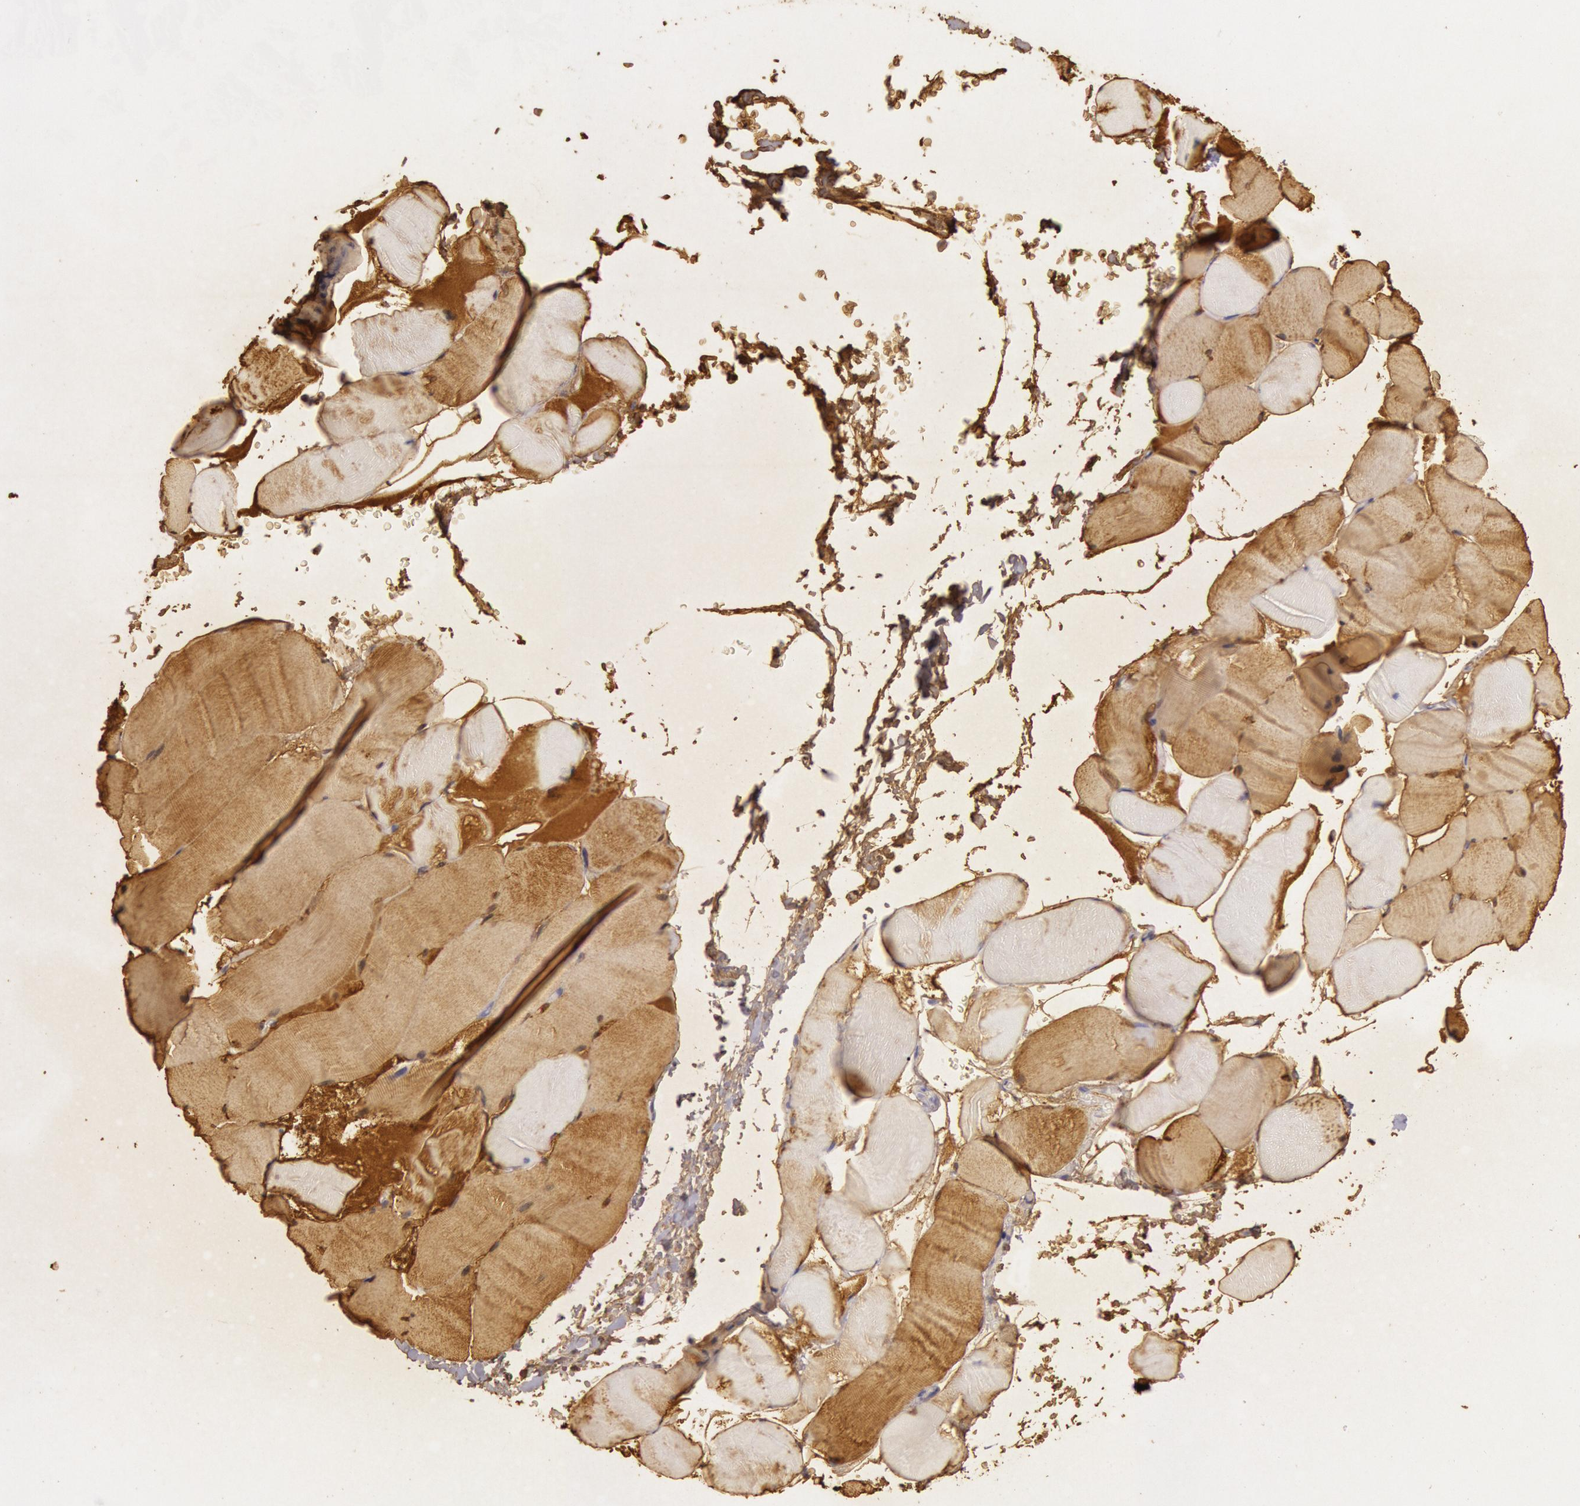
{"staining": {"intensity": "moderate", "quantity": ">75%", "location": "cytoplasmic/membranous"}, "tissue": "skeletal muscle", "cell_type": "Myocytes", "image_type": "normal", "snomed": [{"axis": "morphology", "description": "Normal tissue, NOS"}, {"axis": "topography", "description": "Skeletal muscle"}], "caption": "Immunohistochemical staining of benign human skeletal muscle demonstrates >75% levels of moderate cytoplasmic/membranous protein expression in about >75% of myocytes. The protein is stained brown, and the nuclei are stained in blue (DAB IHC with brightfield microscopy, high magnification).", "gene": "CKB", "patient": {"sex": "male", "age": 62}}